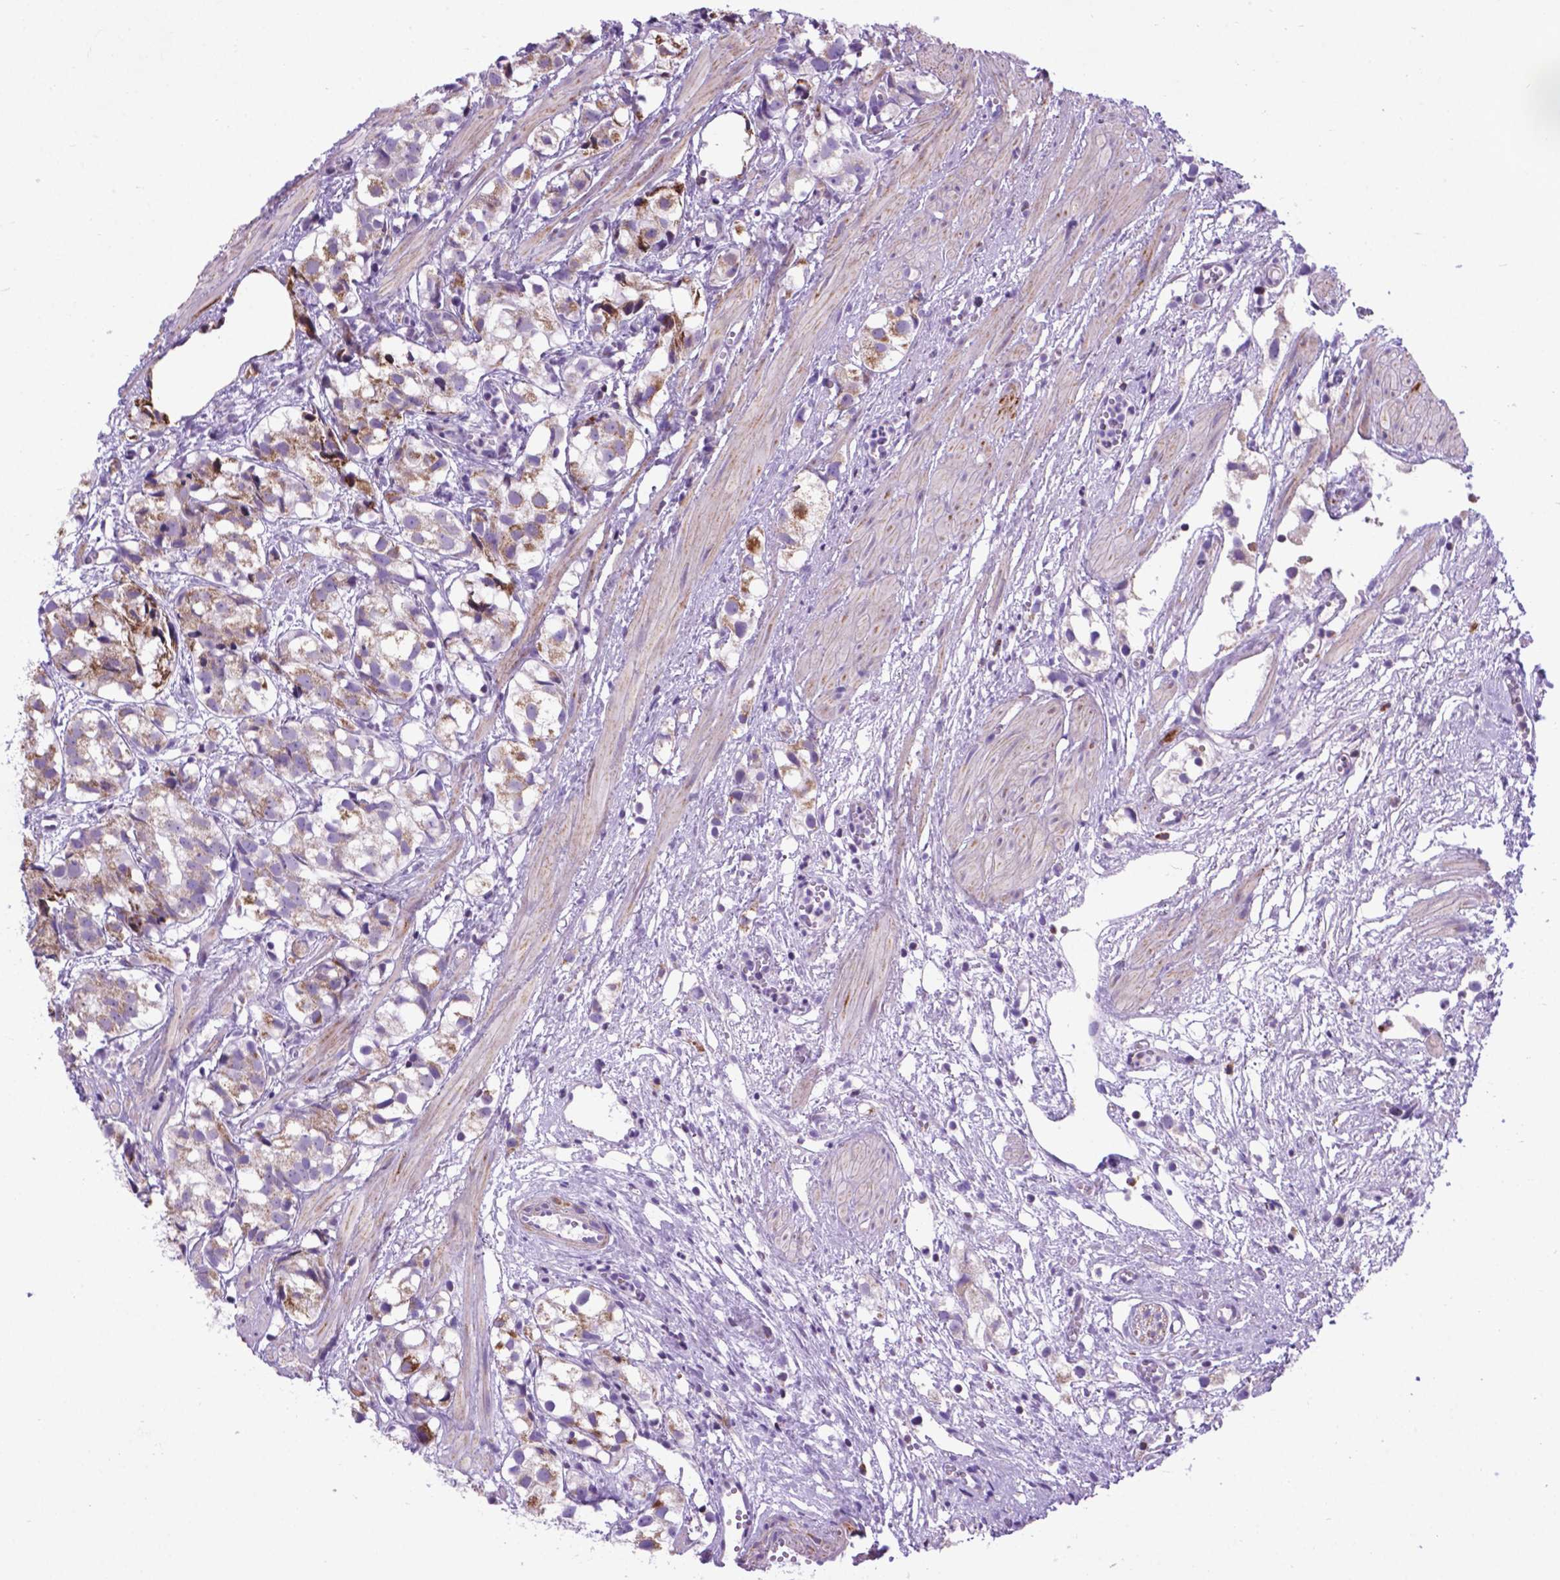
{"staining": {"intensity": "weak", "quantity": ">75%", "location": "cytoplasmic/membranous"}, "tissue": "prostate cancer", "cell_type": "Tumor cells", "image_type": "cancer", "snomed": [{"axis": "morphology", "description": "Adenocarcinoma, High grade"}, {"axis": "topography", "description": "Prostate"}], "caption": "DAB immunohistochemical staining of human prostate adenocarcinoma (high-grade) exhibits weak cytoplasmic/membranous protein expression in about >75% of tumor cells. The staining was performed using DAB (3,3'-diaminobenzidine) to visualize the protein expression in brown, while the nuclei were stained in blue with hematoxylin (Magnification: 20x).", "gene": "POU3F3", "patient": {"sex": "male", "age": 68}}